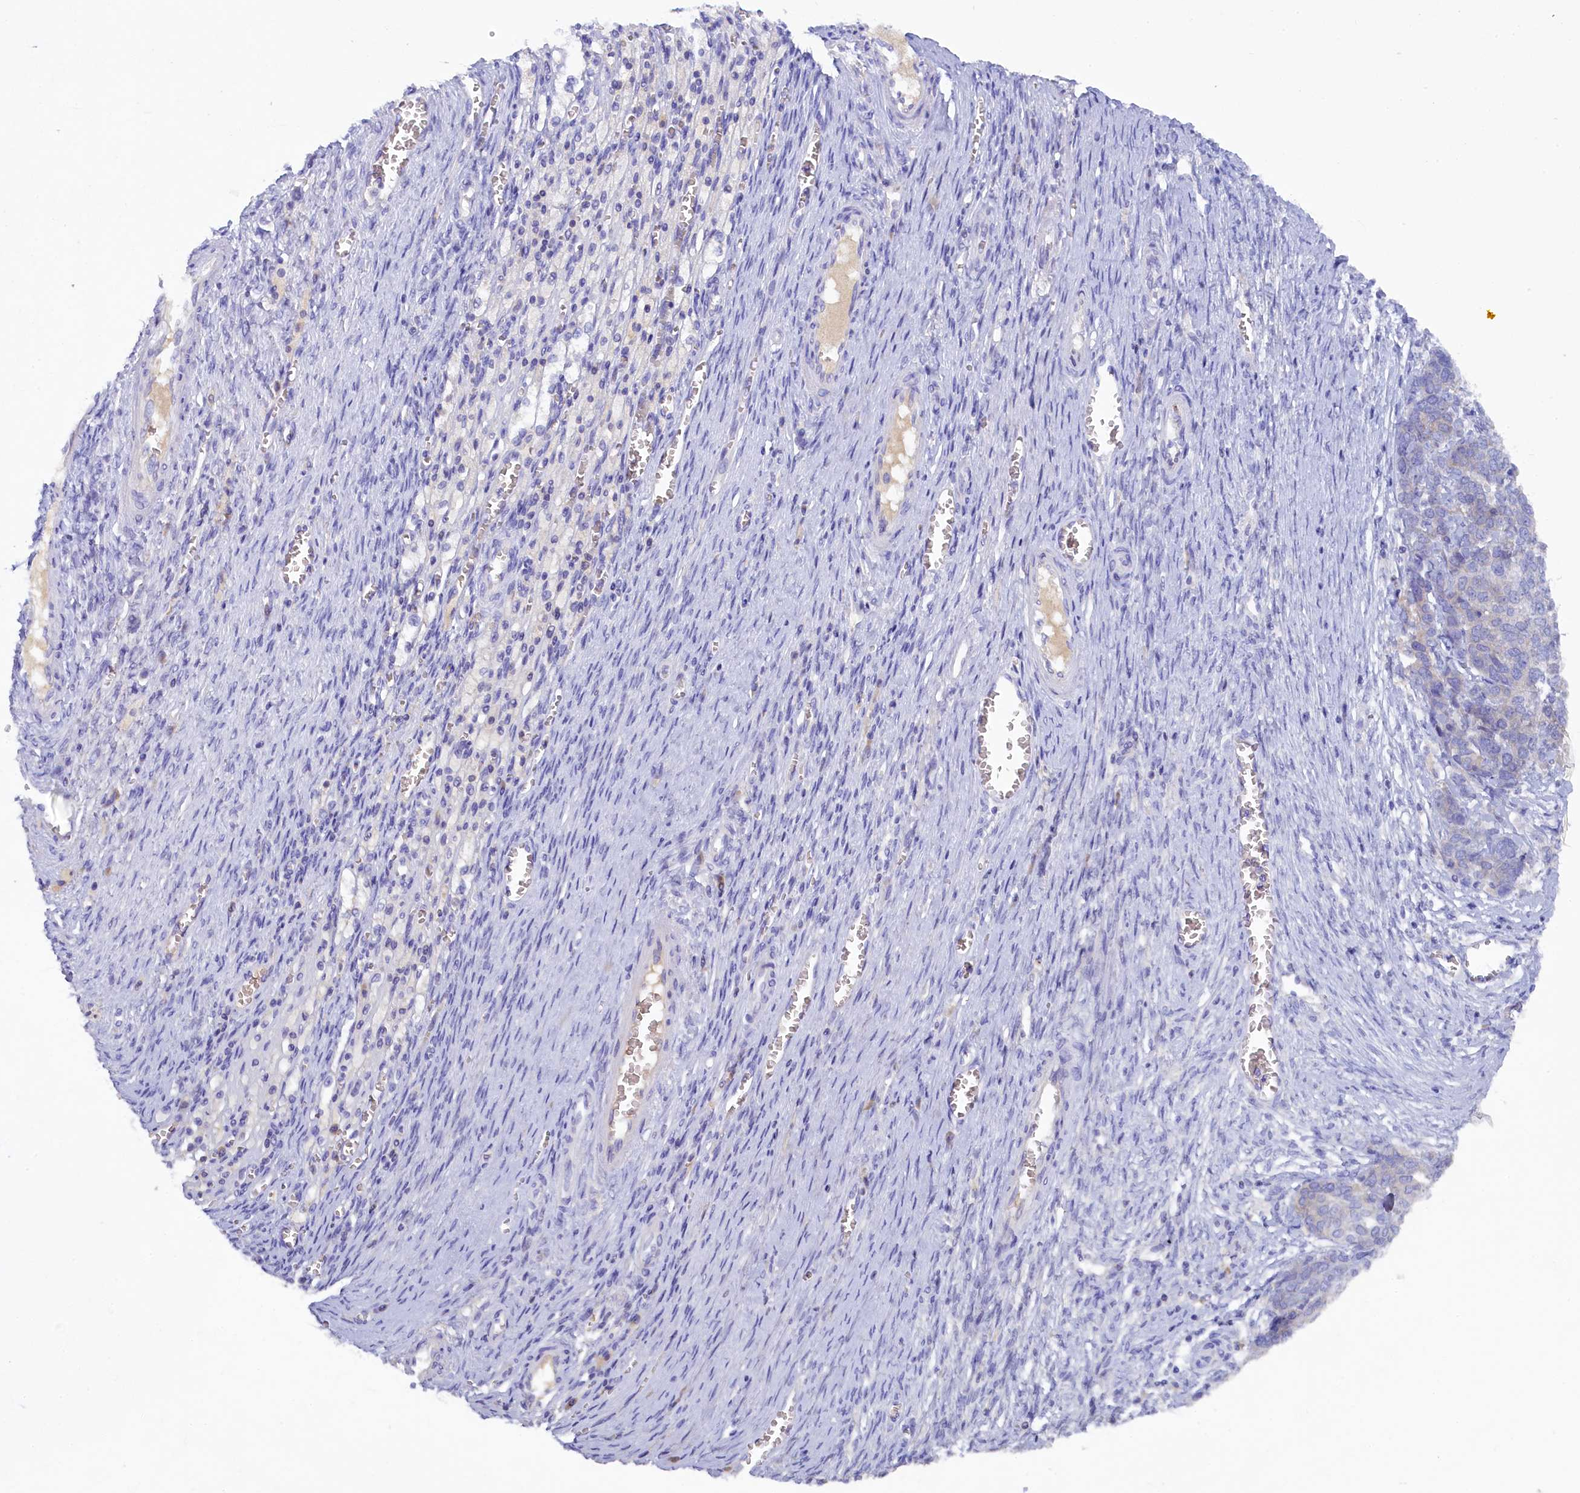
{"staining": {"intensity": "negative", "quantity": "none", "location": "none"}, "tissue": "ovarian cancer", "cell_type": "Tumor cells", "image_type": "cancer", "snomed": [{"axis": "morphology", "description": "Cystadenocarcinoma, serous, NOS"}, {"axis": "topography", "description": "Ovary"}], "caption": "Immunohistochemistry image of neoplastic tissue: ovarian serous cystadenocarcinoma stained with DAB (3,3'-diaminobenzidine) exhibits no significant protein expression in tumor cells.", "gene": "MYADML2", "patient": {"sex": "female", "age": 44}}